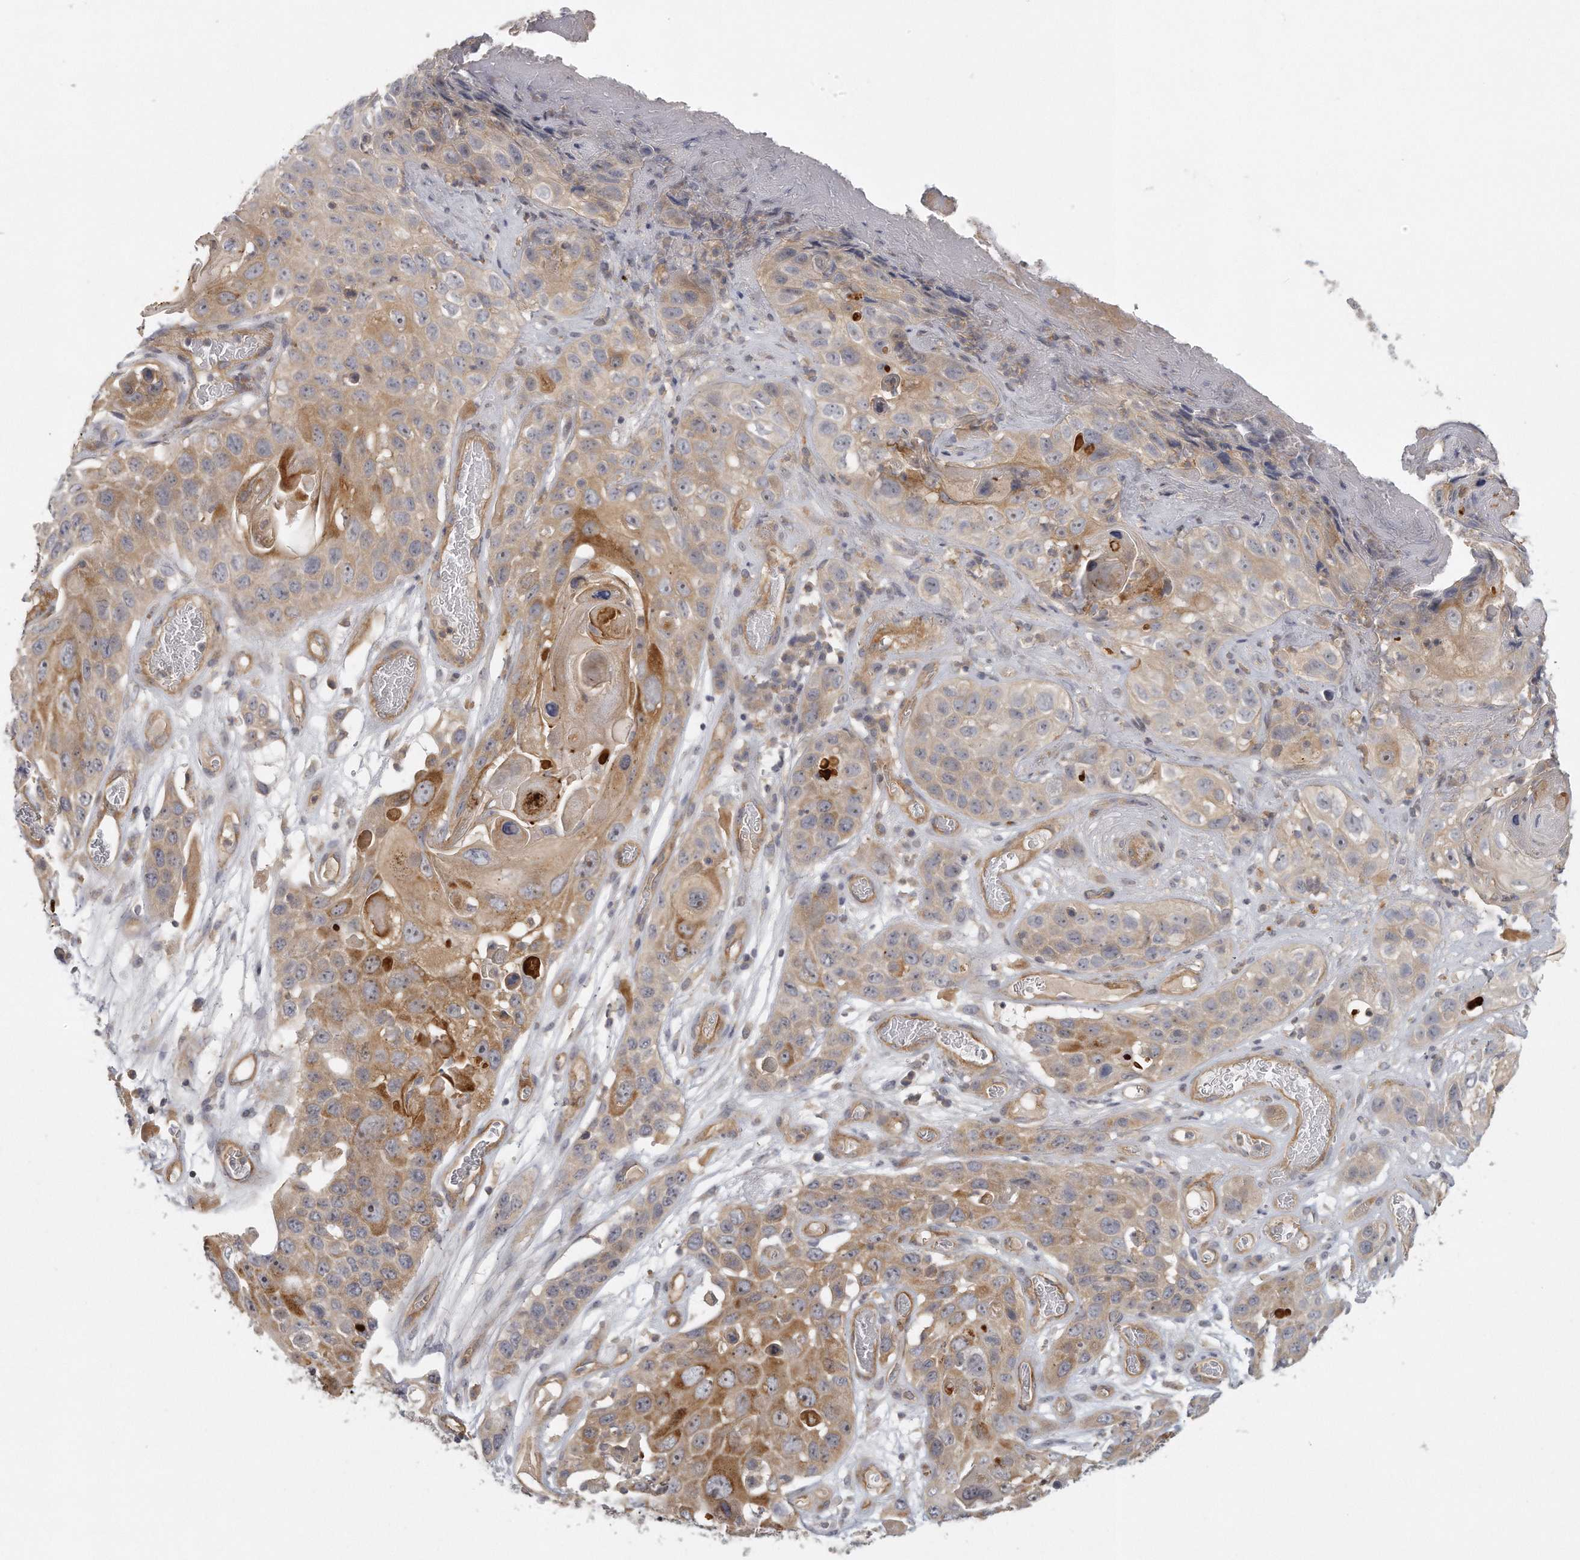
{"staining": {"intensity": "moderate", "quantity": ">75%", "location": "cytoplasmic/membranous"}, "tissue": "skin cancer", "cell_type": "Tumor cells", "image_type": "cancer", "snomed": [{"axis": "morphology", "description": "Squamous cell carcinoma, NOS"}, {"axis": "topography", "description": "Skin"}], "caption": "Skin cancer (squamous cell carcinoma) was stained to show a protein in brown. There is medium levels of moderate cytoplasmic/membranous staining in approximately >75% of tumor cells. The staining was performed using DAB to visualize the protein expression in brown, while the nuclei were stained in blue with hematoxylin (Magnification: 20x).", "gene": "MTERF4", "patient": {"sex": "male", "age": 55}}